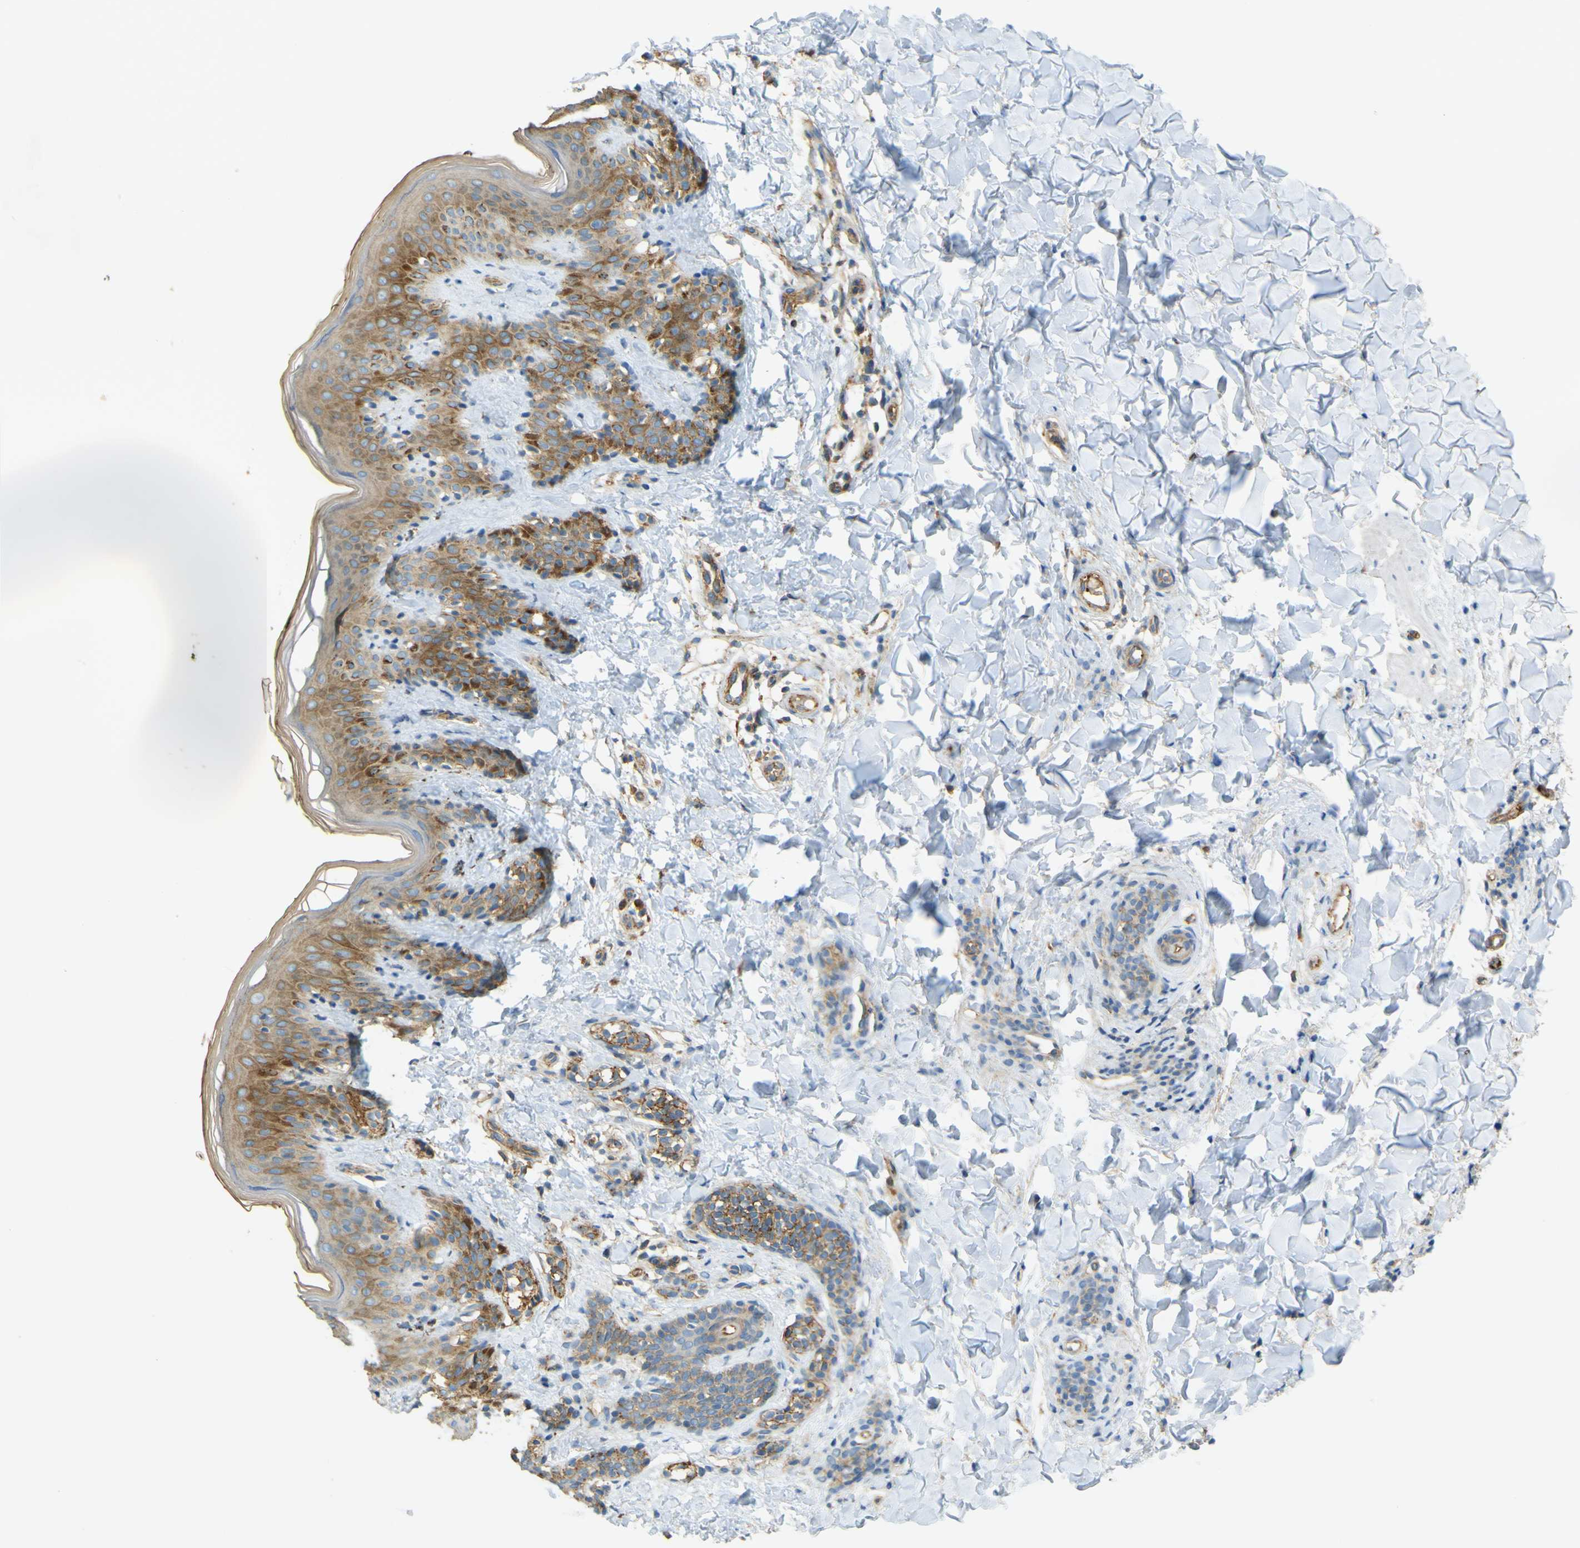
{"staining": {"intensity": "weak", "quantity": ">75%", "location": "cytoplasmic/membranous"}, "tissue": "skin", "cell_type": "Fibroblasts", "image_type": "normal", "snomed": [{"axis": "morphology", "description": "Normal tissue, NOS"}, {"axis": "topography", "description": "Skin"}], "caption": "High-magnification brightfield microscopy of unremarkable skin stained with DAB (brown) and counterstained with hematoxylin (blue). fibroblasts exhibit weak cytoplasmic/membranous positivity is identified in approximately>75% of cells.", "gene": "PLXDC1", "patient": {"sex": "male", "age": 16}}